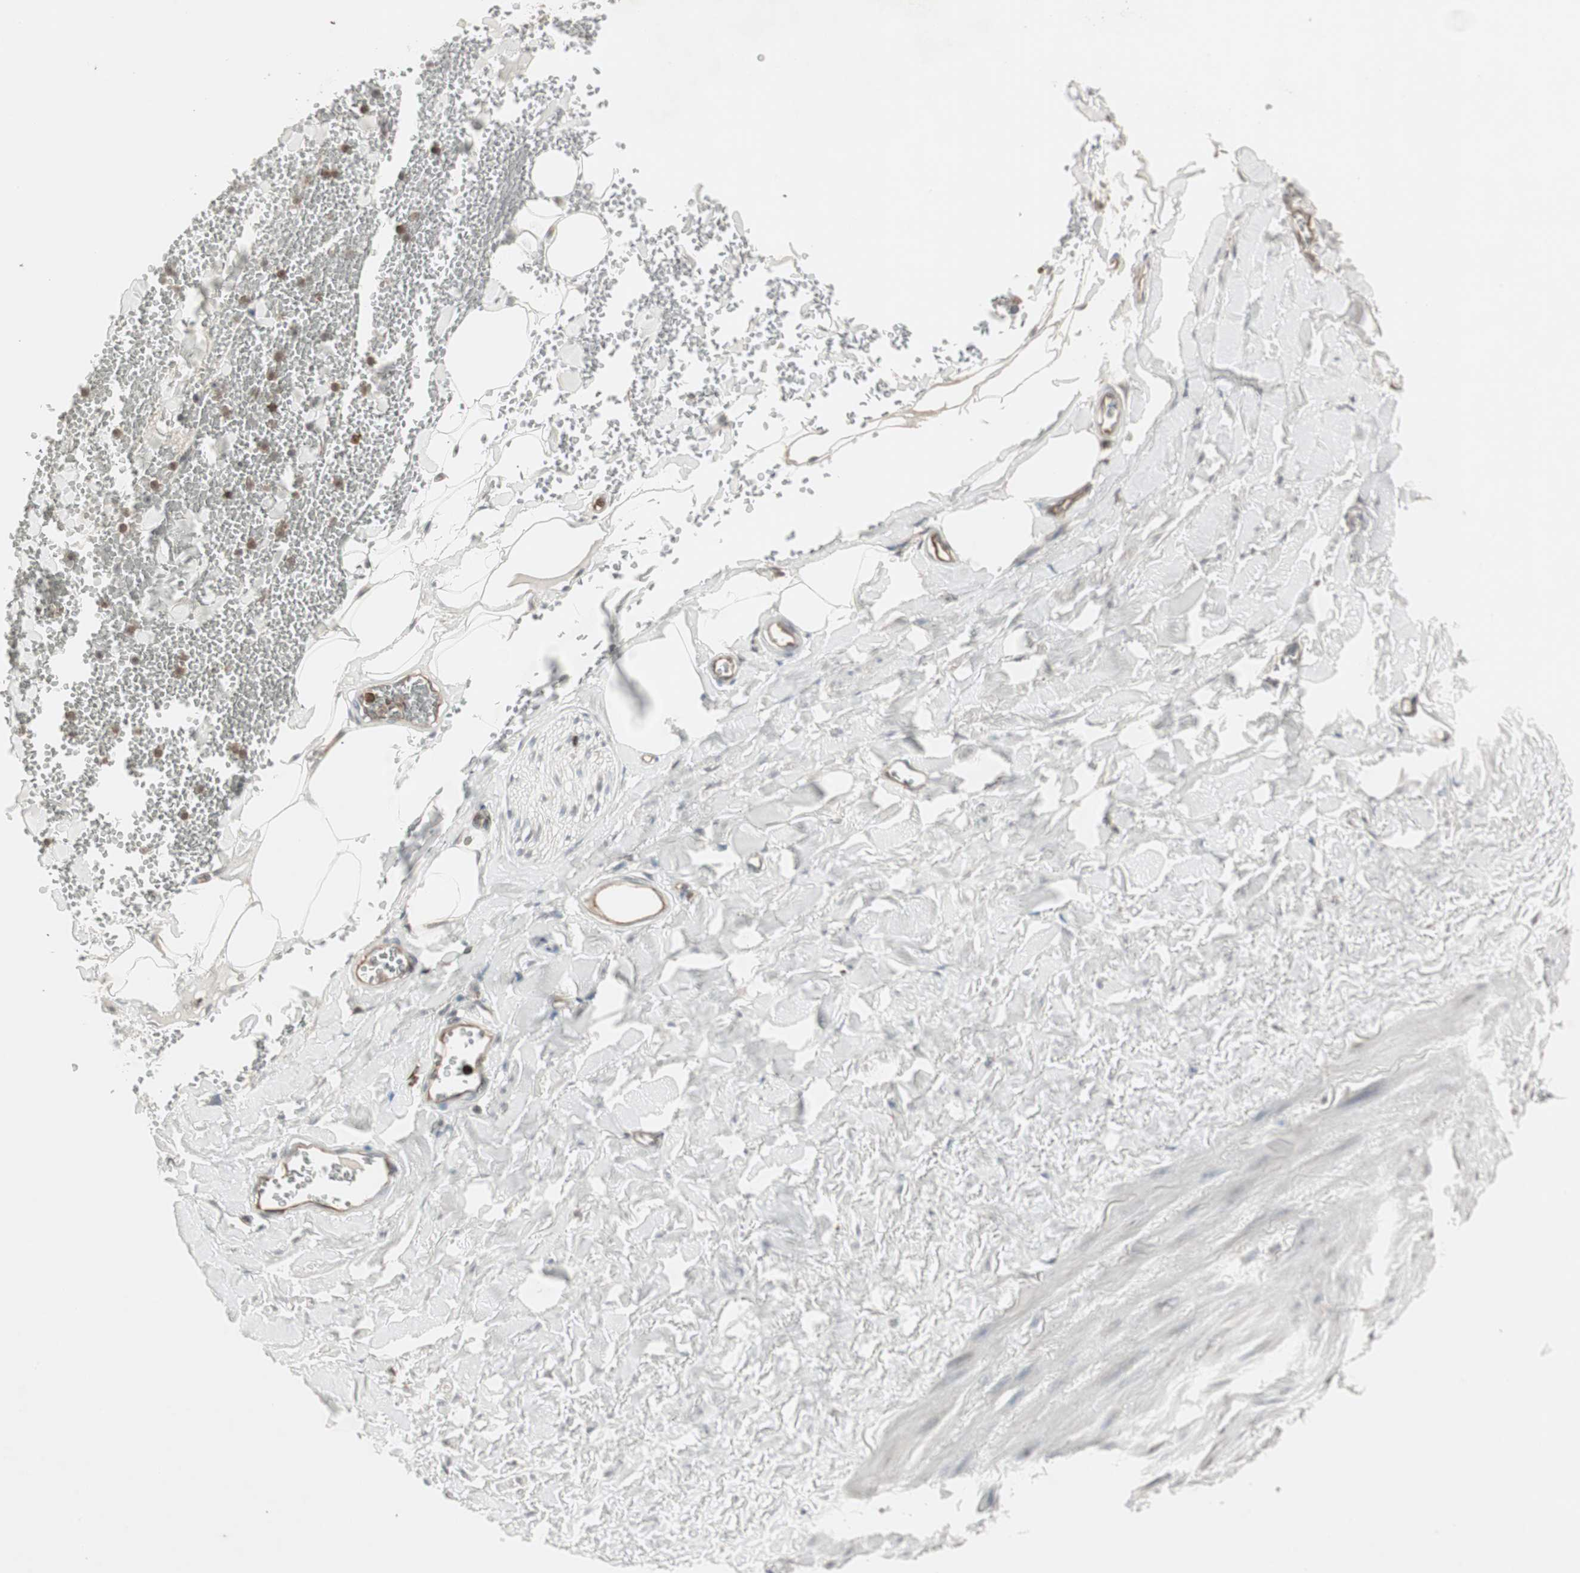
{"staining": {"intensity": "negative", "quantity": "none", "location": "none"}, "tissue": "adipose tissue", "cell_type": "Adipocytes", "image_type": "normal", "snomed": [{"axis": "morphology", "description": "Normal tissue, NOS"}, {"axis": "topography", "description": "Adipose tissue"}, {"axis": "topography", "description": "Peripheral nerve tissue"}], "caption": "Normal adipose tissue was stained to show a protein in brown. There is no significant staining in adipocytes.", "gene": "ARHGEF1", "patient": {"sex": "male", "age": 52}}